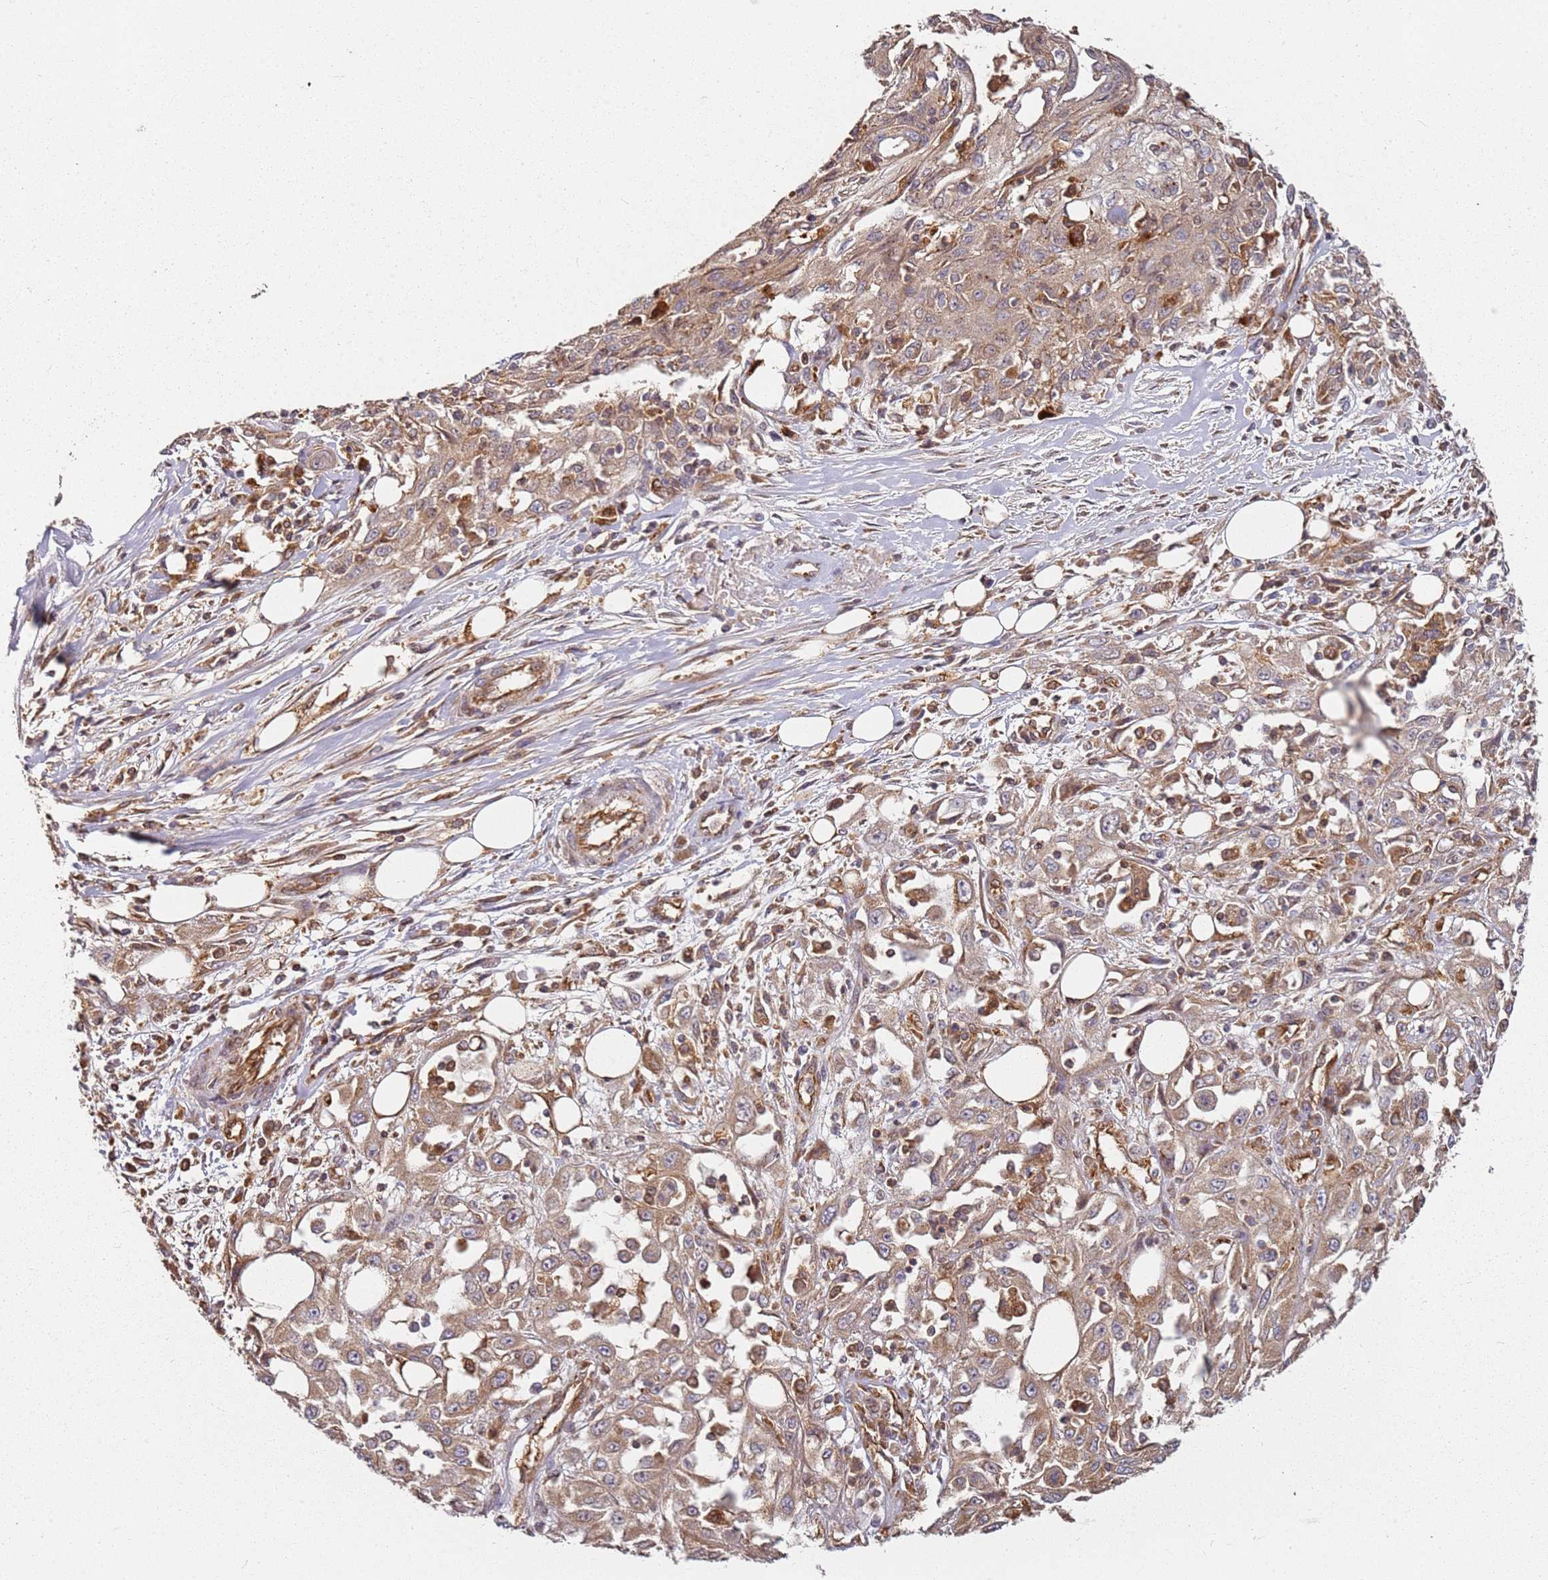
{"staining": {"intensity": "moderate", "quantity": ">75%", "location": "cytoplasmic/membranous"}, "tissue": "skin cancer", "cell_type": "Tumor cells", "image_type": "cancer", "snomed": [{"axis": "morphology", "description": "Squamous cell carcinoma, NOS"}, {"axis": "morphology", "description": "Squamous cell carcinoma, metastatic, NOS"}, {"axis": "topography", "description": "Skin"}, {"axis": "topography", "description": "Lymph node"}], "caption": "A histopathology image showing moderate cytoplasmic/membranous staining in approximately >75% of tumor cells in skin cancer, as visualized by brown immunohistochemical staining.", "gene": "SCGB2B2", "patient": {"sex": "male", "age": 75}}